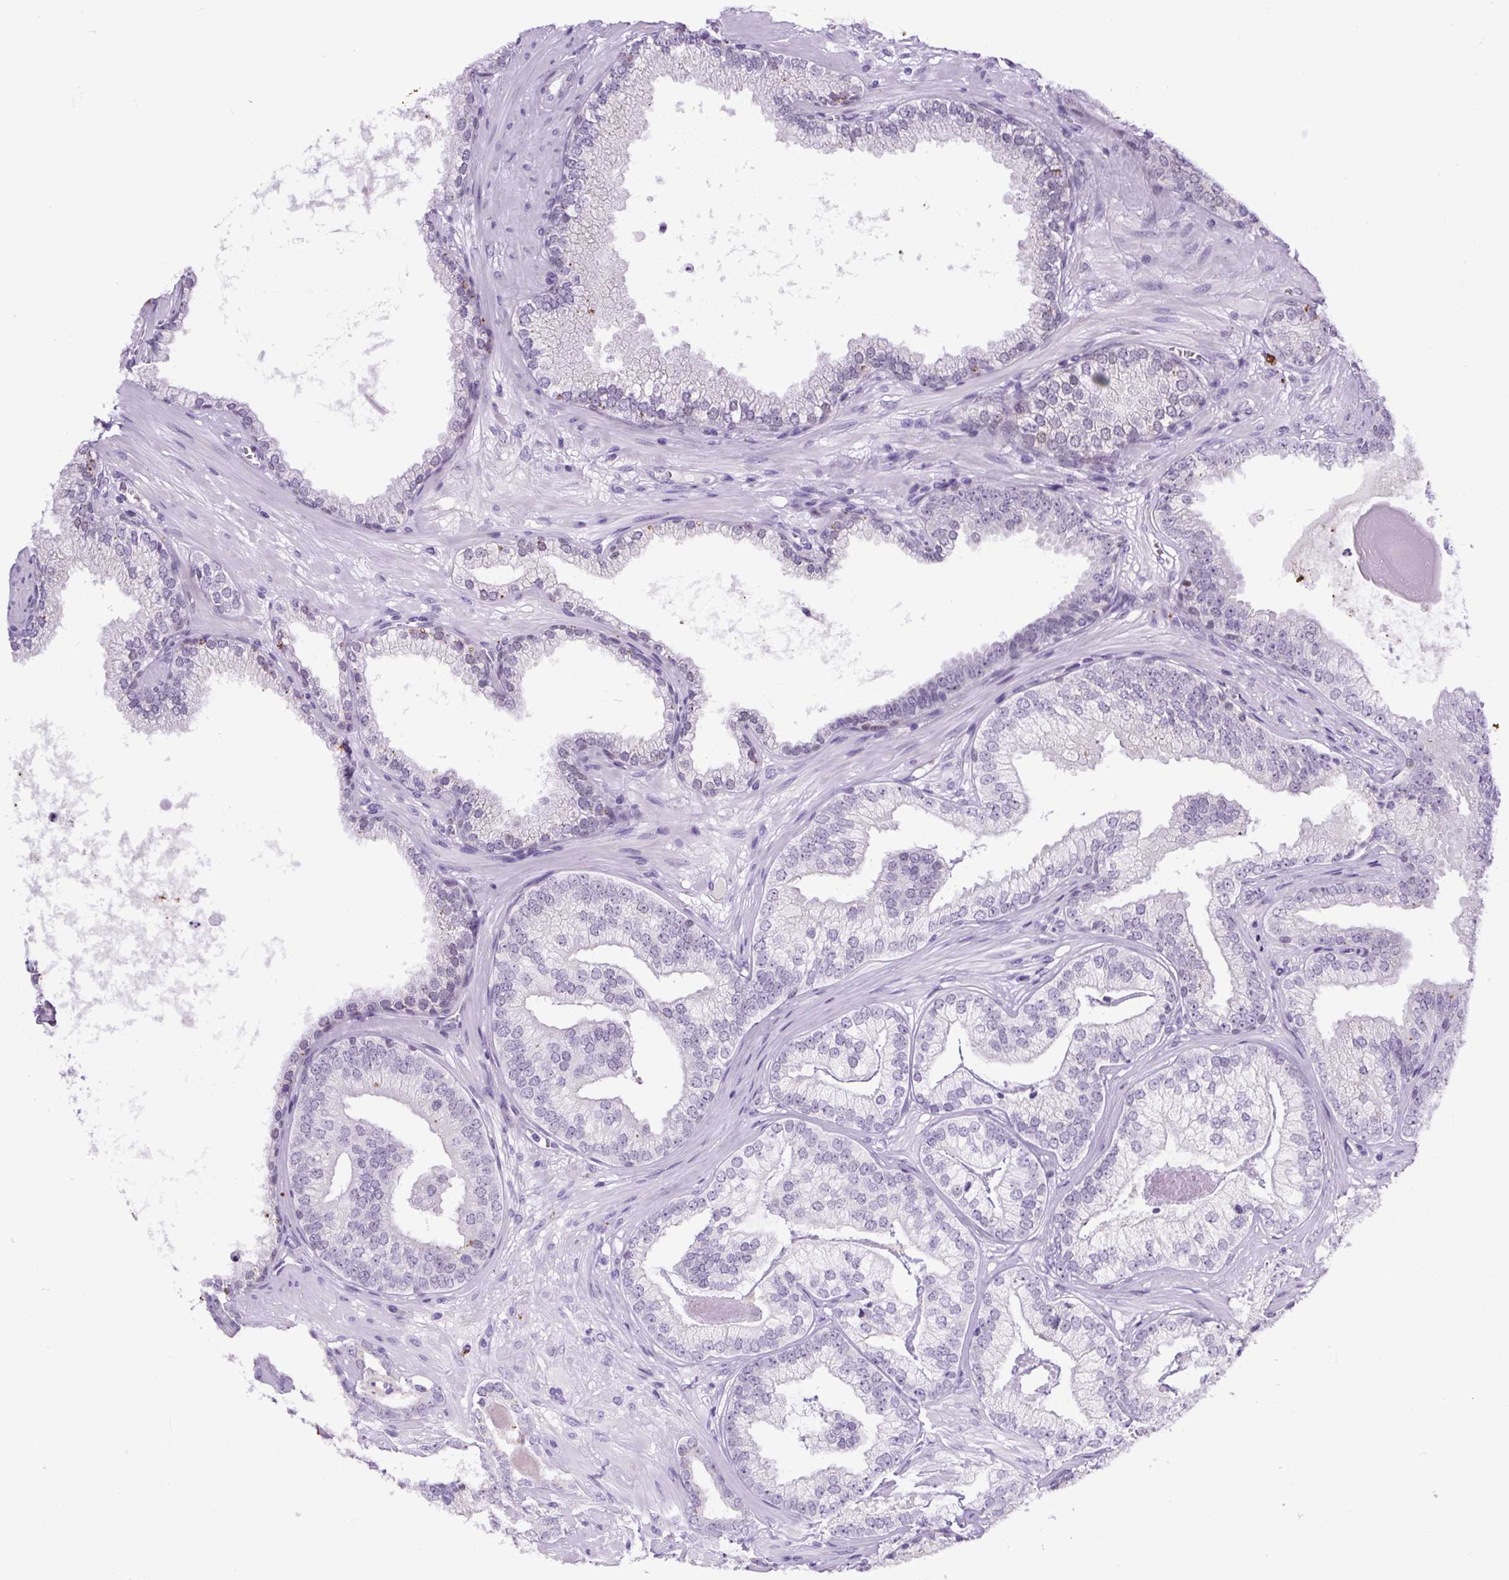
{"staining": {"intensity": "negative", "quantity": "none", "location": "none"}, "tissue": "prostate cancer", "cell_type": "Tumor cells", "image_type": "cancer", "snomed": [{"axis": "morphology", "description": "Adenocarcinoma, Low grade"}, {"axis": "topography", "description": "Prostate"}], "caption": "A high-resolution histopathology image shows immunohistochemistry staining of prostate cancer, which reveals no significant staining in tumor cells.", "gene": "SP8", "patient": {"sex": "male", "age": 61}}